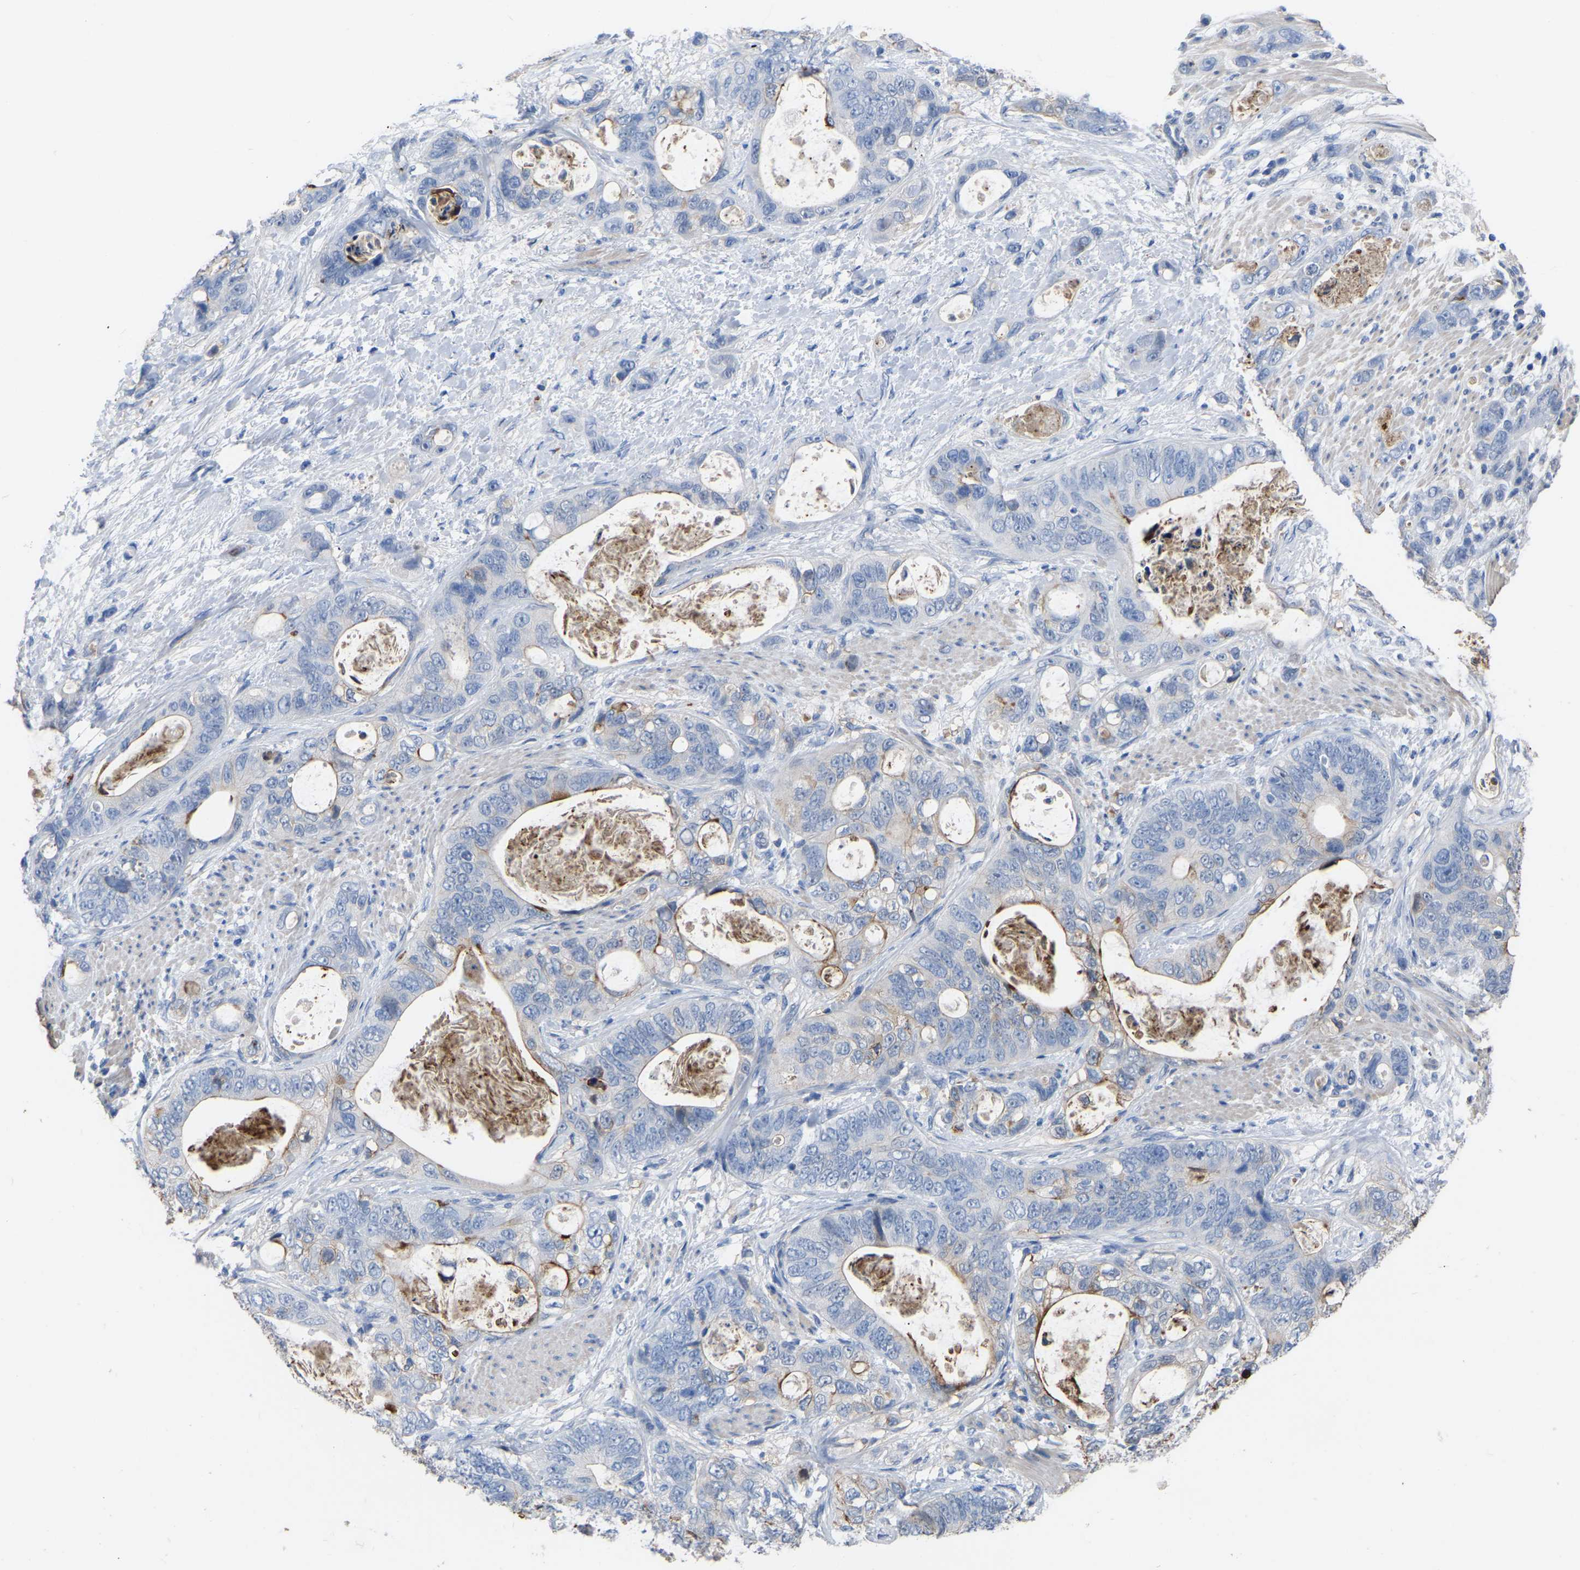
{"staining": {"intensity": "moderate", "quantity": "<25%", "location": "cytoplasmic/membranous"}, "tissue": "stomach cancer", "cell_type": "Tumor cells", "image_type": "cancer", "snomed": [{"axis": "morphology", "description": "Normal tissue, NOS"}, {"axis": "morphology", "description": "Adenocarcinoma, NOS"}, {"axis": "topography", "description": "Stomach"}], "caption": "A high-resolution histopathology image shows immunohistochemistry staining of stomach cancer (adenocarcinoma), which demonstrates moderate cytoplasmic/membranous expression in about <25% of tumor cells.", "gene": "ZNF449", "patient": {"sex": "female", "age": 89}}